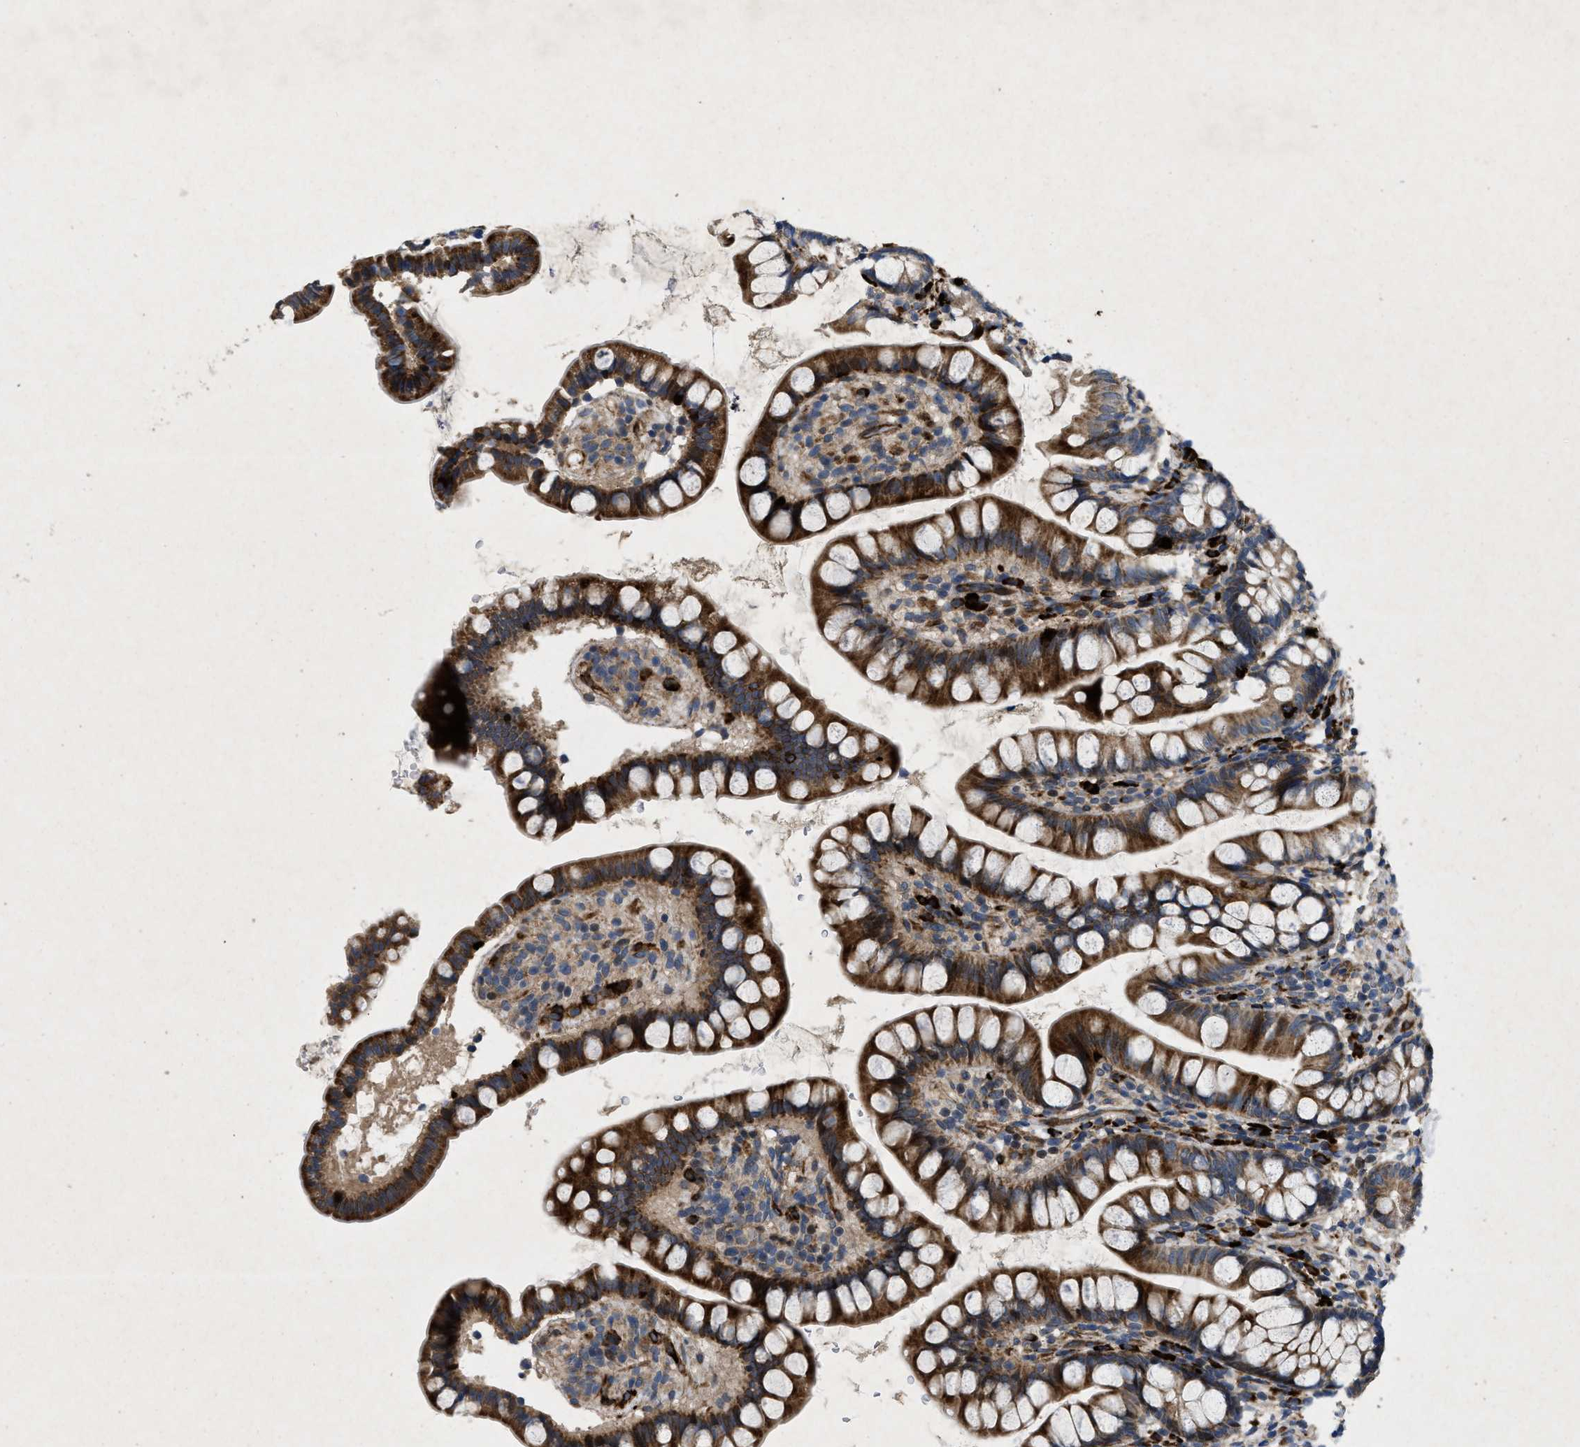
{"staining": {"intensity": "strong", "quantity": ">75%", "location": "cytoplasmic/membranous"}, "tissue": "small intestine", "cell_type": "Glandular cells", "image_type": "normal", "snomed": [{"axis": "morphology", "description": "Normal tissue, NOS"}, {"axis": "topography", "description": "Small intestine"}], "caption": "This histopathology image reveals unremarkable small intestine stained with immunohistochemistry (IHC) to label a protein in brown. The cytoplasmic/membranous of glandular cells show strong positivity for the protein. Nuclei are counter-stained blue.", "gene": "HSPA12B", "patient": {"sex": "female", "age": 84}}